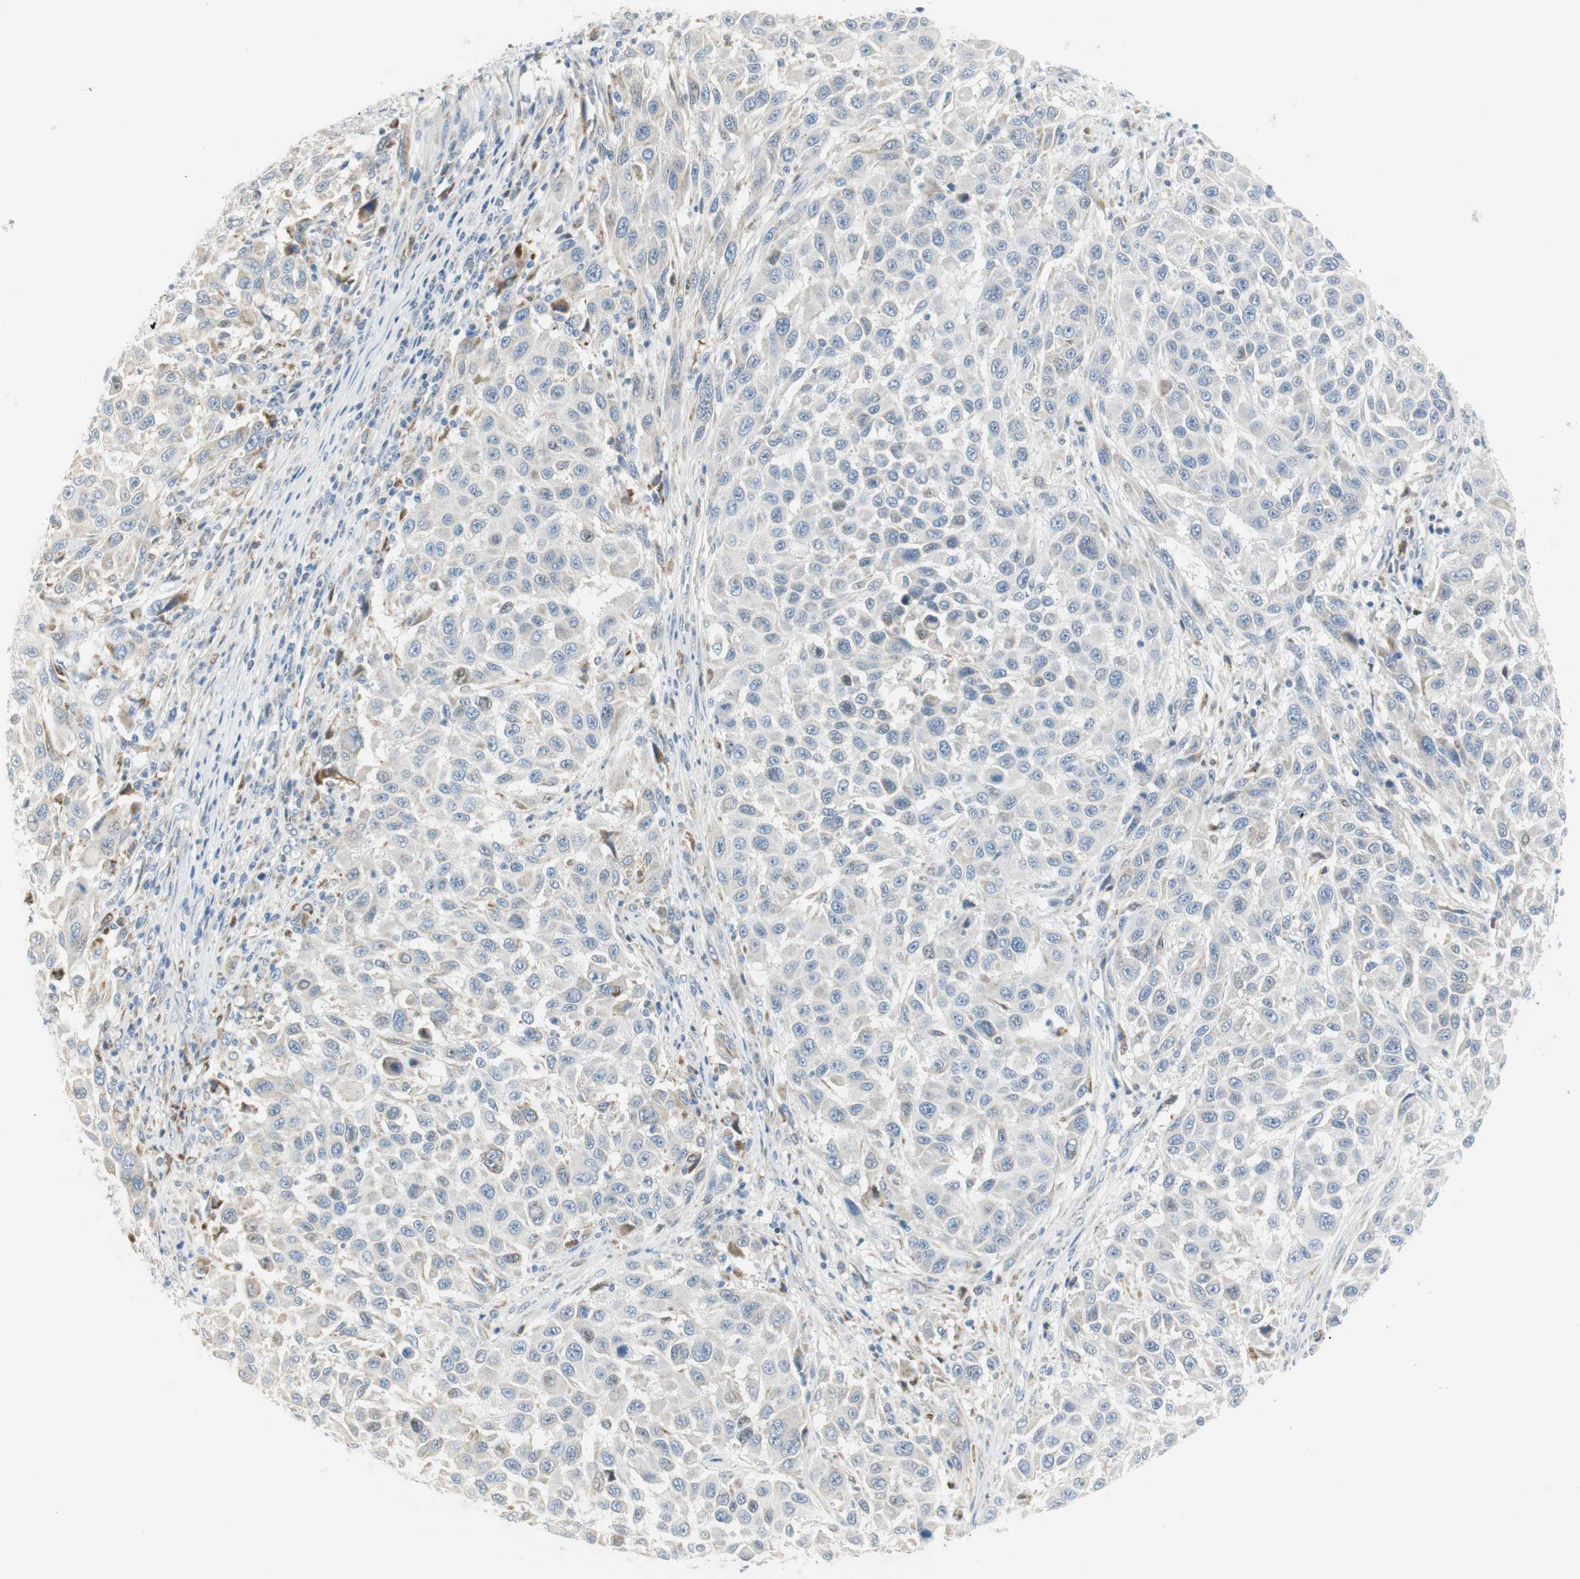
{"staining": {"intensity": "negative", "quantity": "none", "location": "none"}, "tissue": "melanoma", "cell_type": "Tumor cells", "image_type": "cancer", "snomed": [{"axis": "morphology", "description": "Malignant melanoma, Metastatic site"}, {"axis": "topography", "description": "Lymph node"}], "caption": "A micrograph of melanoma stained for a protein reveals no brown staining in tumor cells.", "gene": "TNFSF11", "patient": {"sex": "male", "age": 61}}